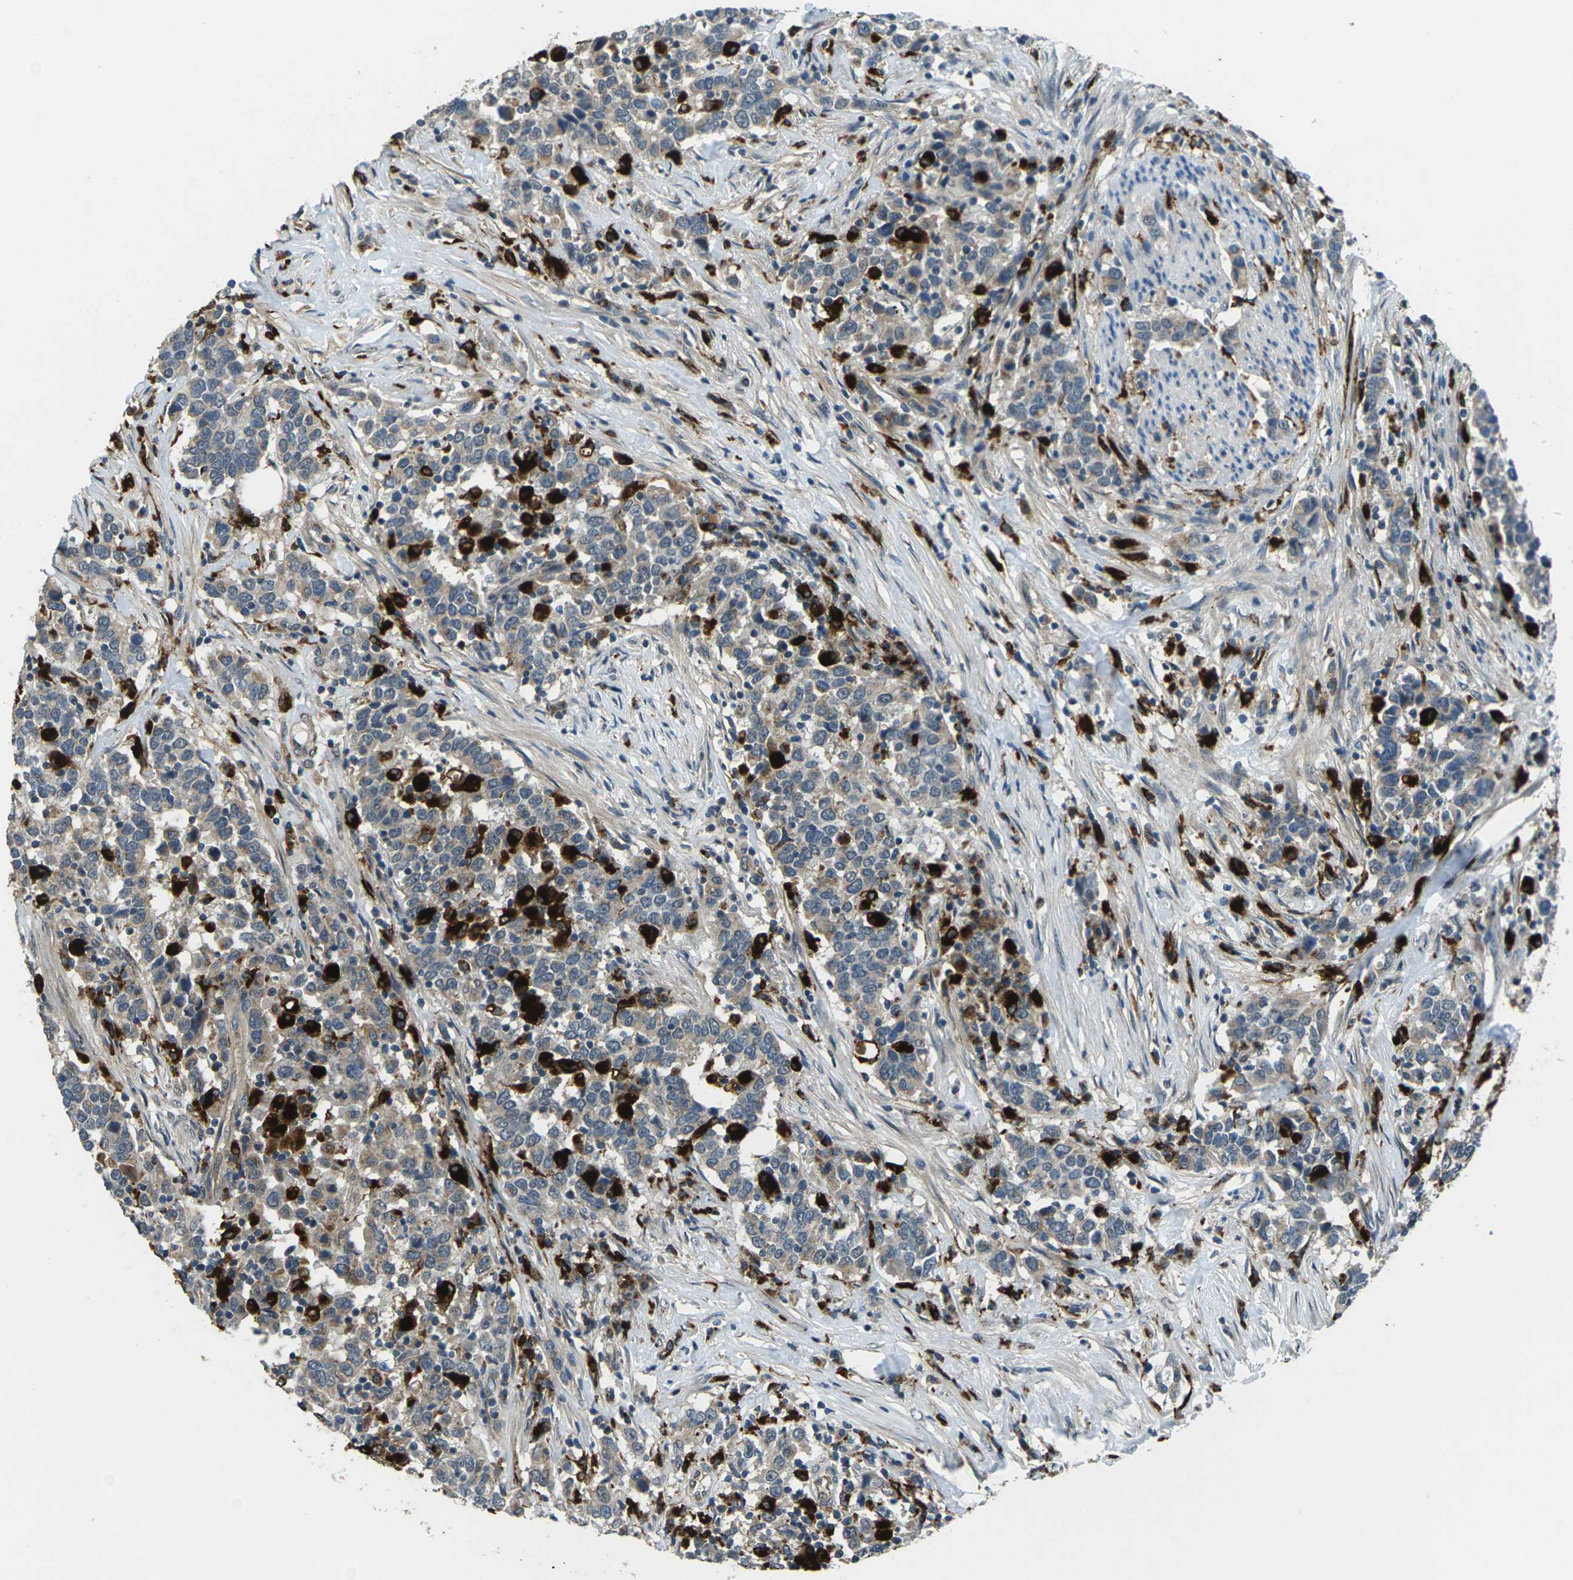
{"staining": {"intensity": "weak", "quantity": "<25%", "location": "cytoplasmic/membranous"}, "tissue": "urothelial cancer", "cell_type": "Tumor cells", "image_type": "cancer", "snomed": [{"axis": "morphology", "description": "Urothelial carcinoma, High grade"}, {"axis": "topography", "description": "Urinary bladder"}], "caption": "Urothelial cancer was stained to show a protein in brown. There is no significant expression in tumor cells.", "gene": "SLC31A2", "patient": {"sex": "male", "age": 61}}